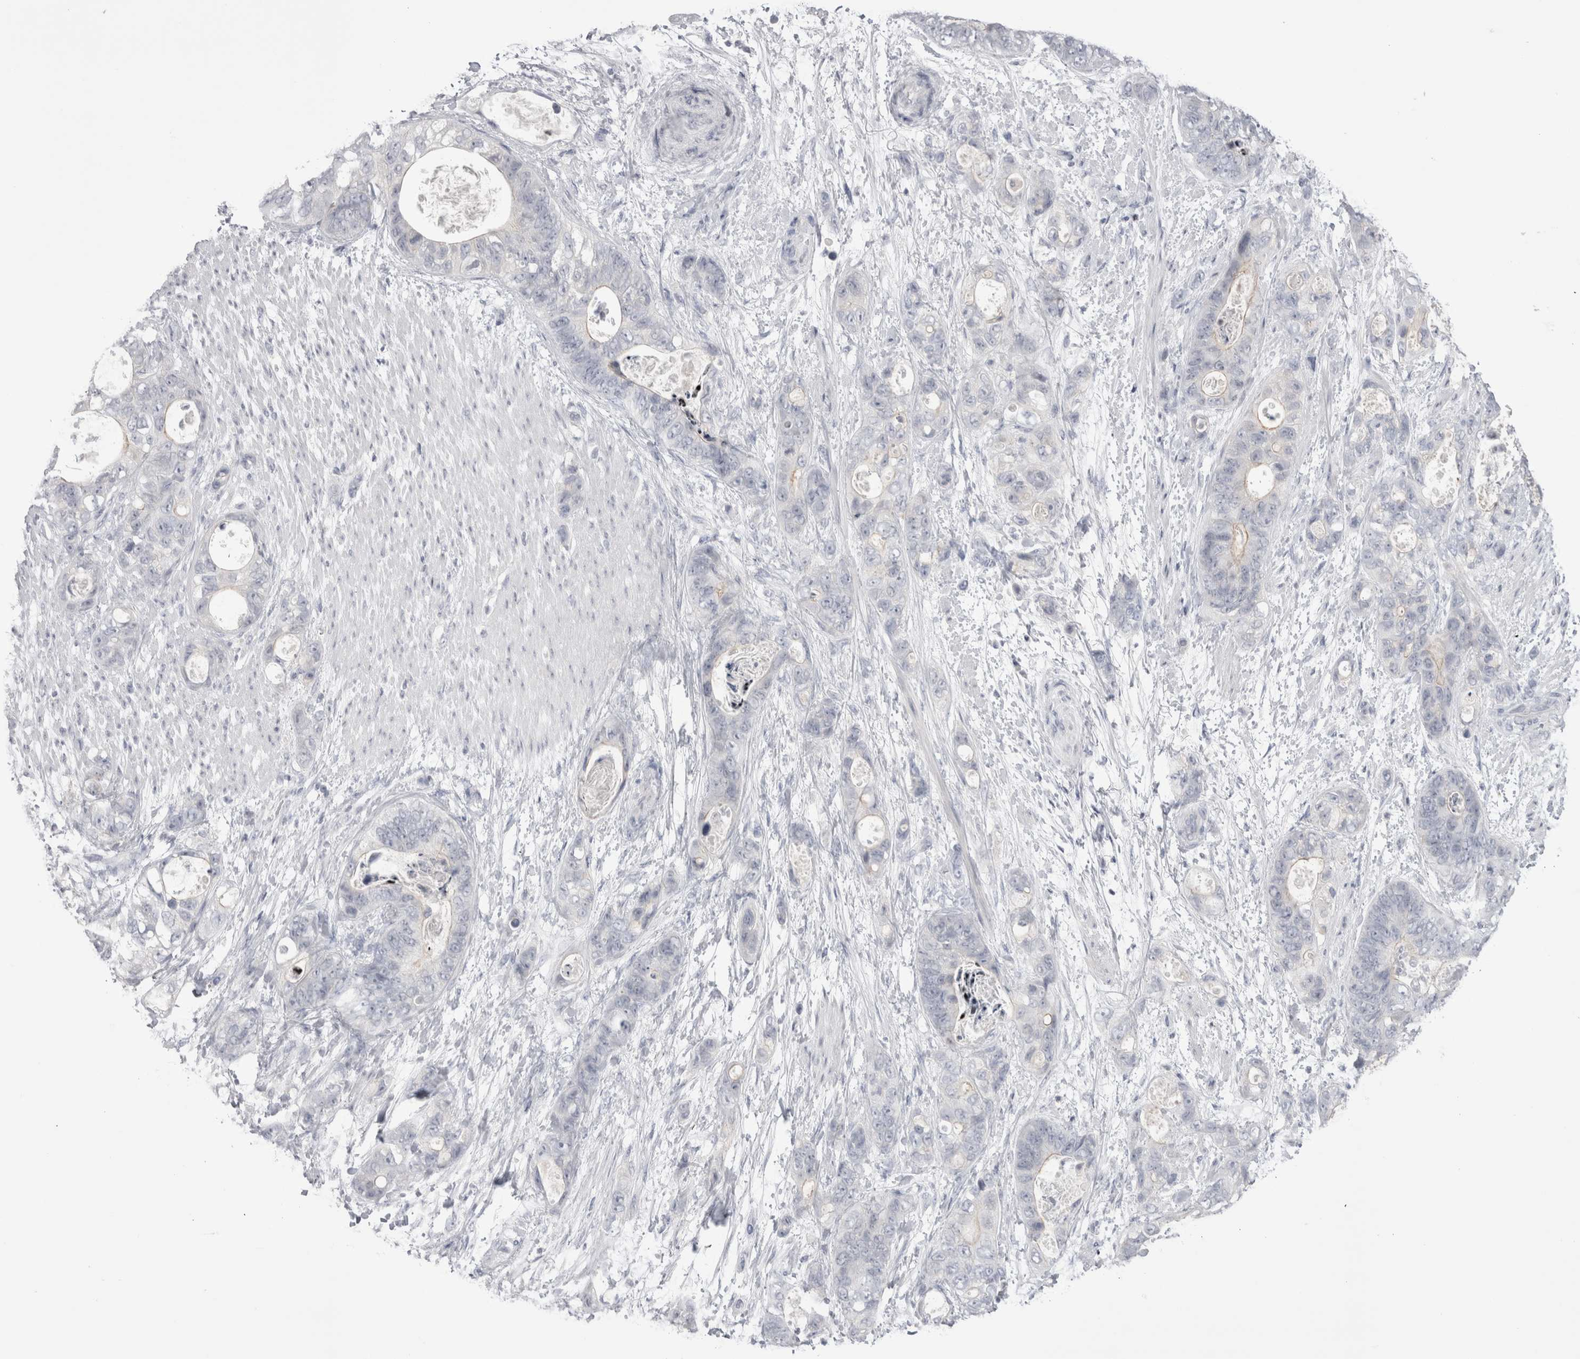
{"staining": {"intensity": "negative", "quantity": "none", "location": "none"}, "tissue": "stomach cancer", "cell_type": "Tumor cells", "image_type": "cancer", "snomed": [{"axis": "morphology", "description": "Normal tissue, NOS"}, {"axis": "morphology", "description": "Adenocarcinoma, NOS"}, {"axis": "topography", "description": "Stomach"}], "caption": "Histopathology image shows no protein staining in tumor cells of stomach cancer (adenocarcinoma) tissue. (DAB (3,3'-diaminobenzidine) IHC visualized using brightfield microscopy, high magnification).", "gene": "FNDC8", "patient": {"sex": "female", "age": 89}}